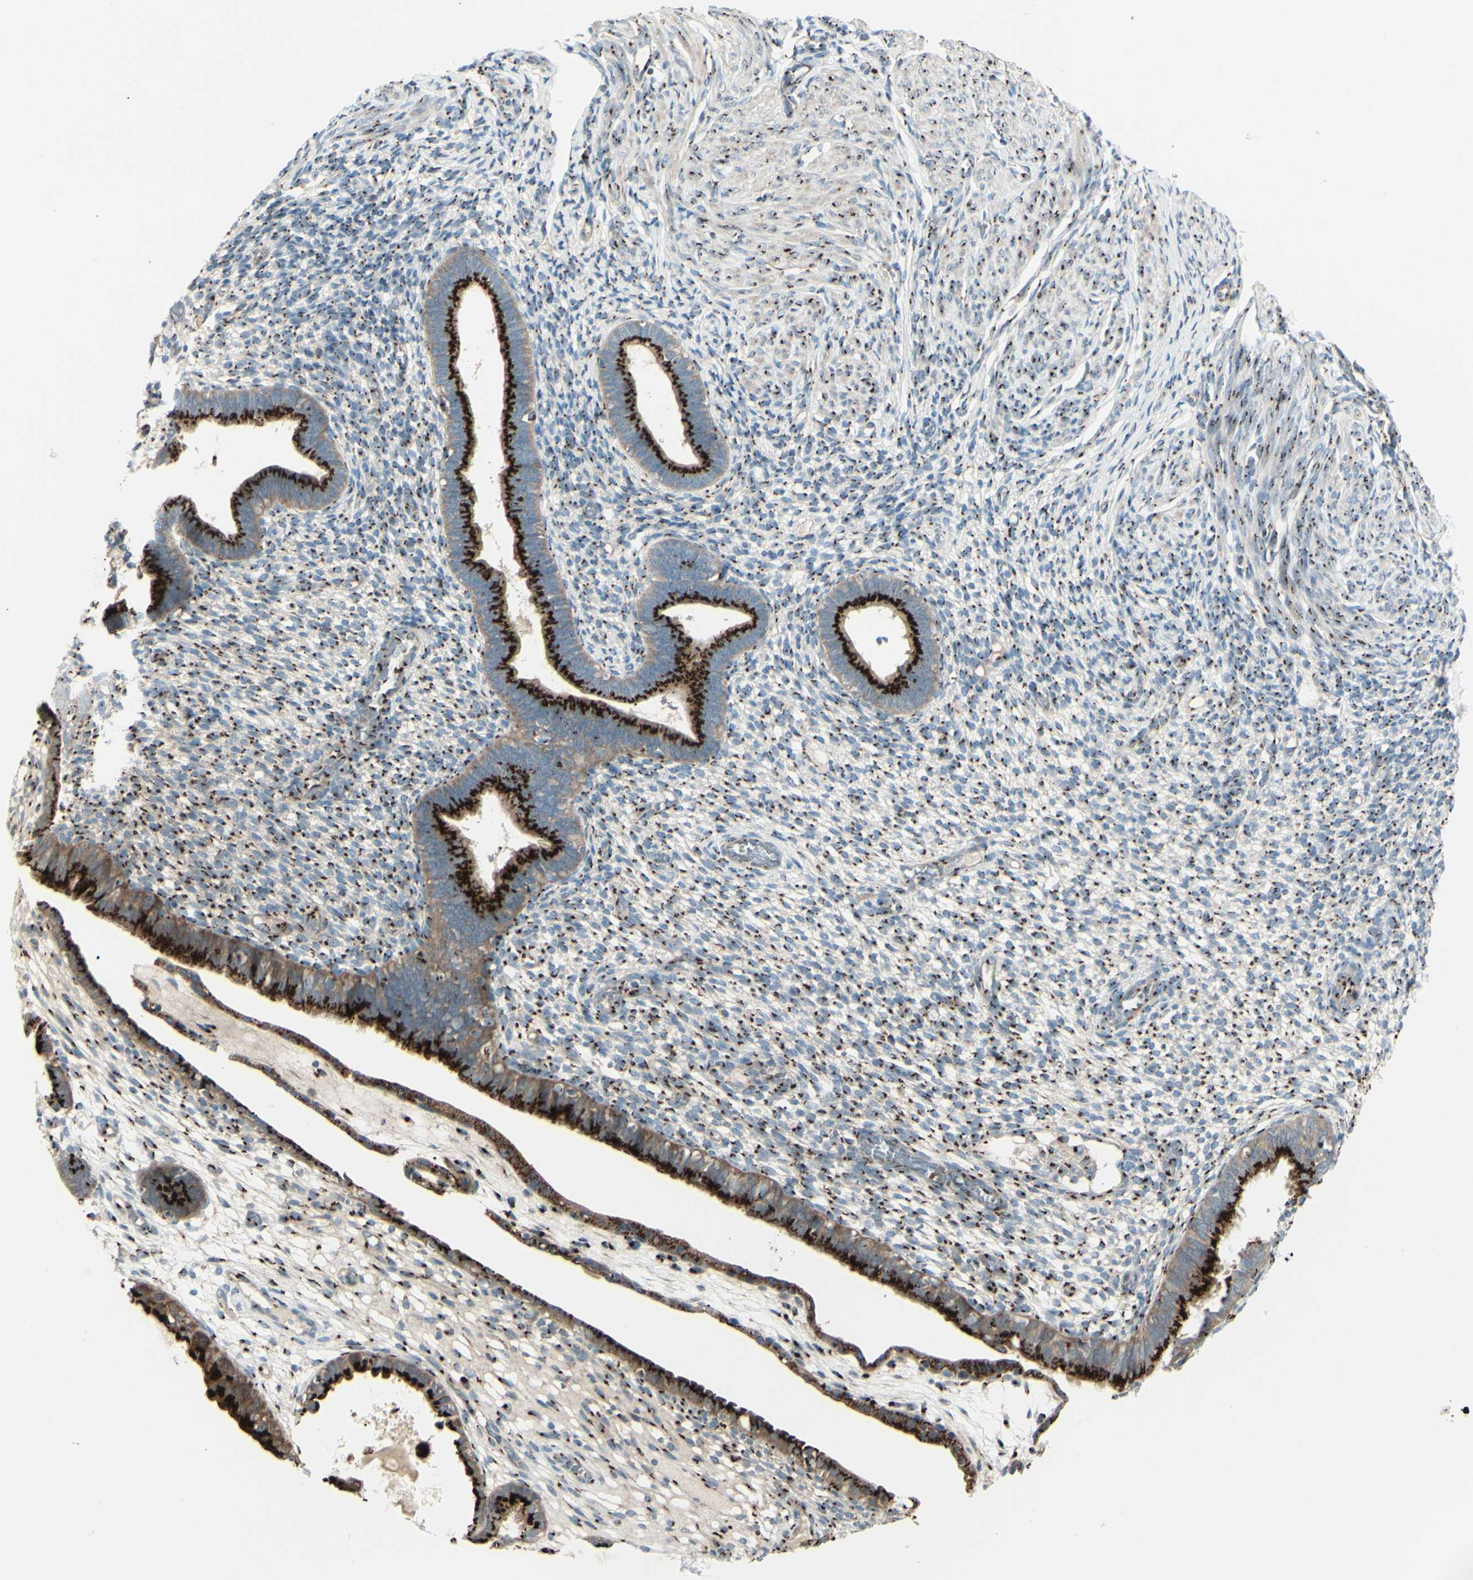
{"staining": {"intensity": "weak", "quantity": "25%-75%", "location": "cytoplasmic/membranous"}, "tissue": "endometrium", "cell_type": "Cells in endometrial stroma", "image_type": "normal", "snomed": [{"axis": "morphology", "description": "Normal tissue, NOS"}, {"axis": "topography", "description": "Endometrium"}], "caption": "Endometrium stained with IHC shows weak cytoplasmic/membranous positivity in approximately 25%-75% of cells in endometrial stroma.", "gene": "BPNT2", "patient": {"sex": "female", "age": 61}}